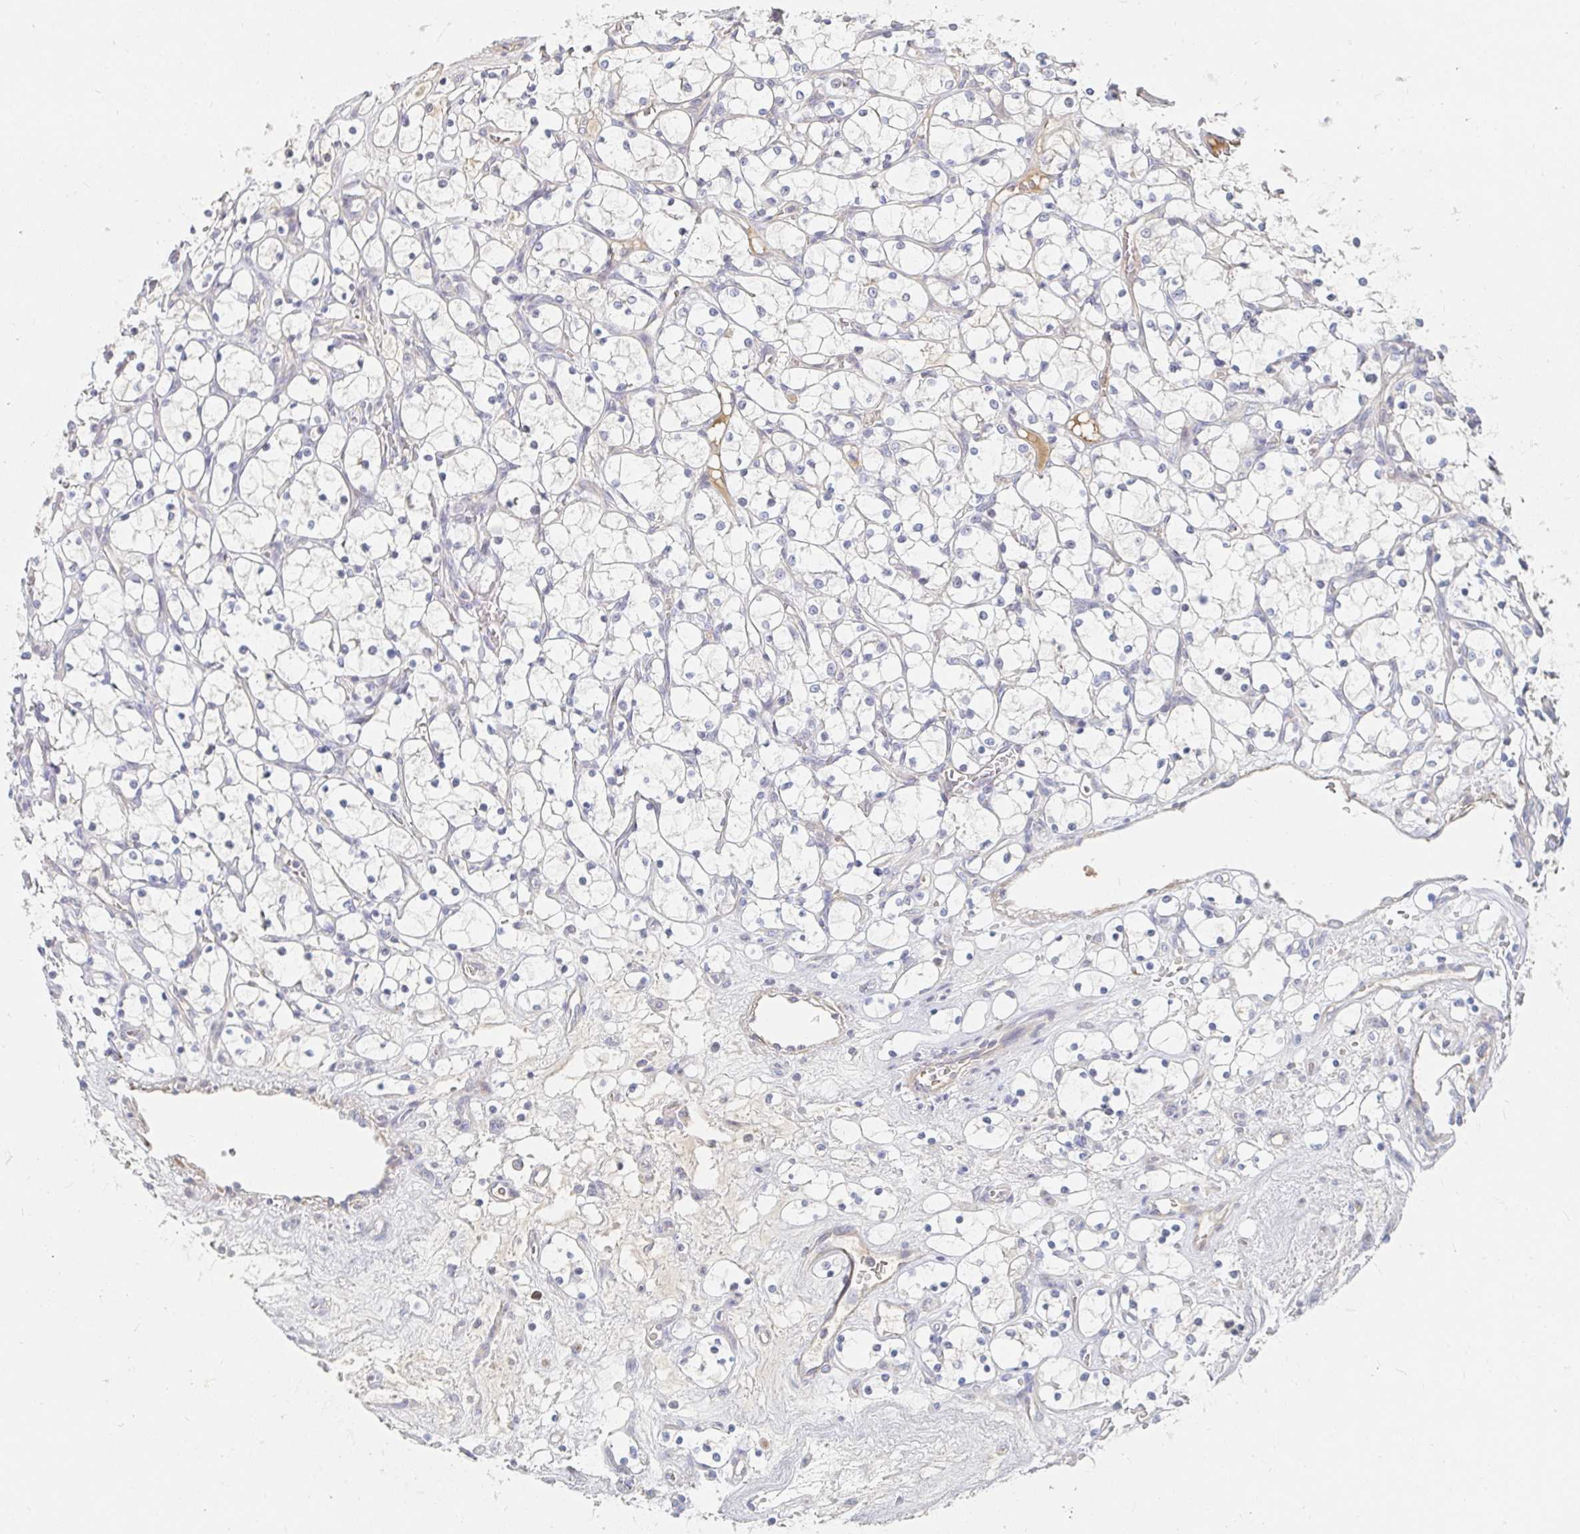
{"staining": {"intensity": "negative", "quantity": "none", "location": "none"}, "tissue": "renal cancer", "cell_type": "Tumor cells", "image_type": "cancer", "snomed": [{"axis": "morphology", "description": "Adenocarcinoma, NOS"}, {"axis": "topography", "description": "Kidney"}], "caption": "The histopathology image shows no significant staining in tumor cells of renal adenocarcinoma.", "gene": "NME9", "patient": {"sex": "female", "age": 69}}